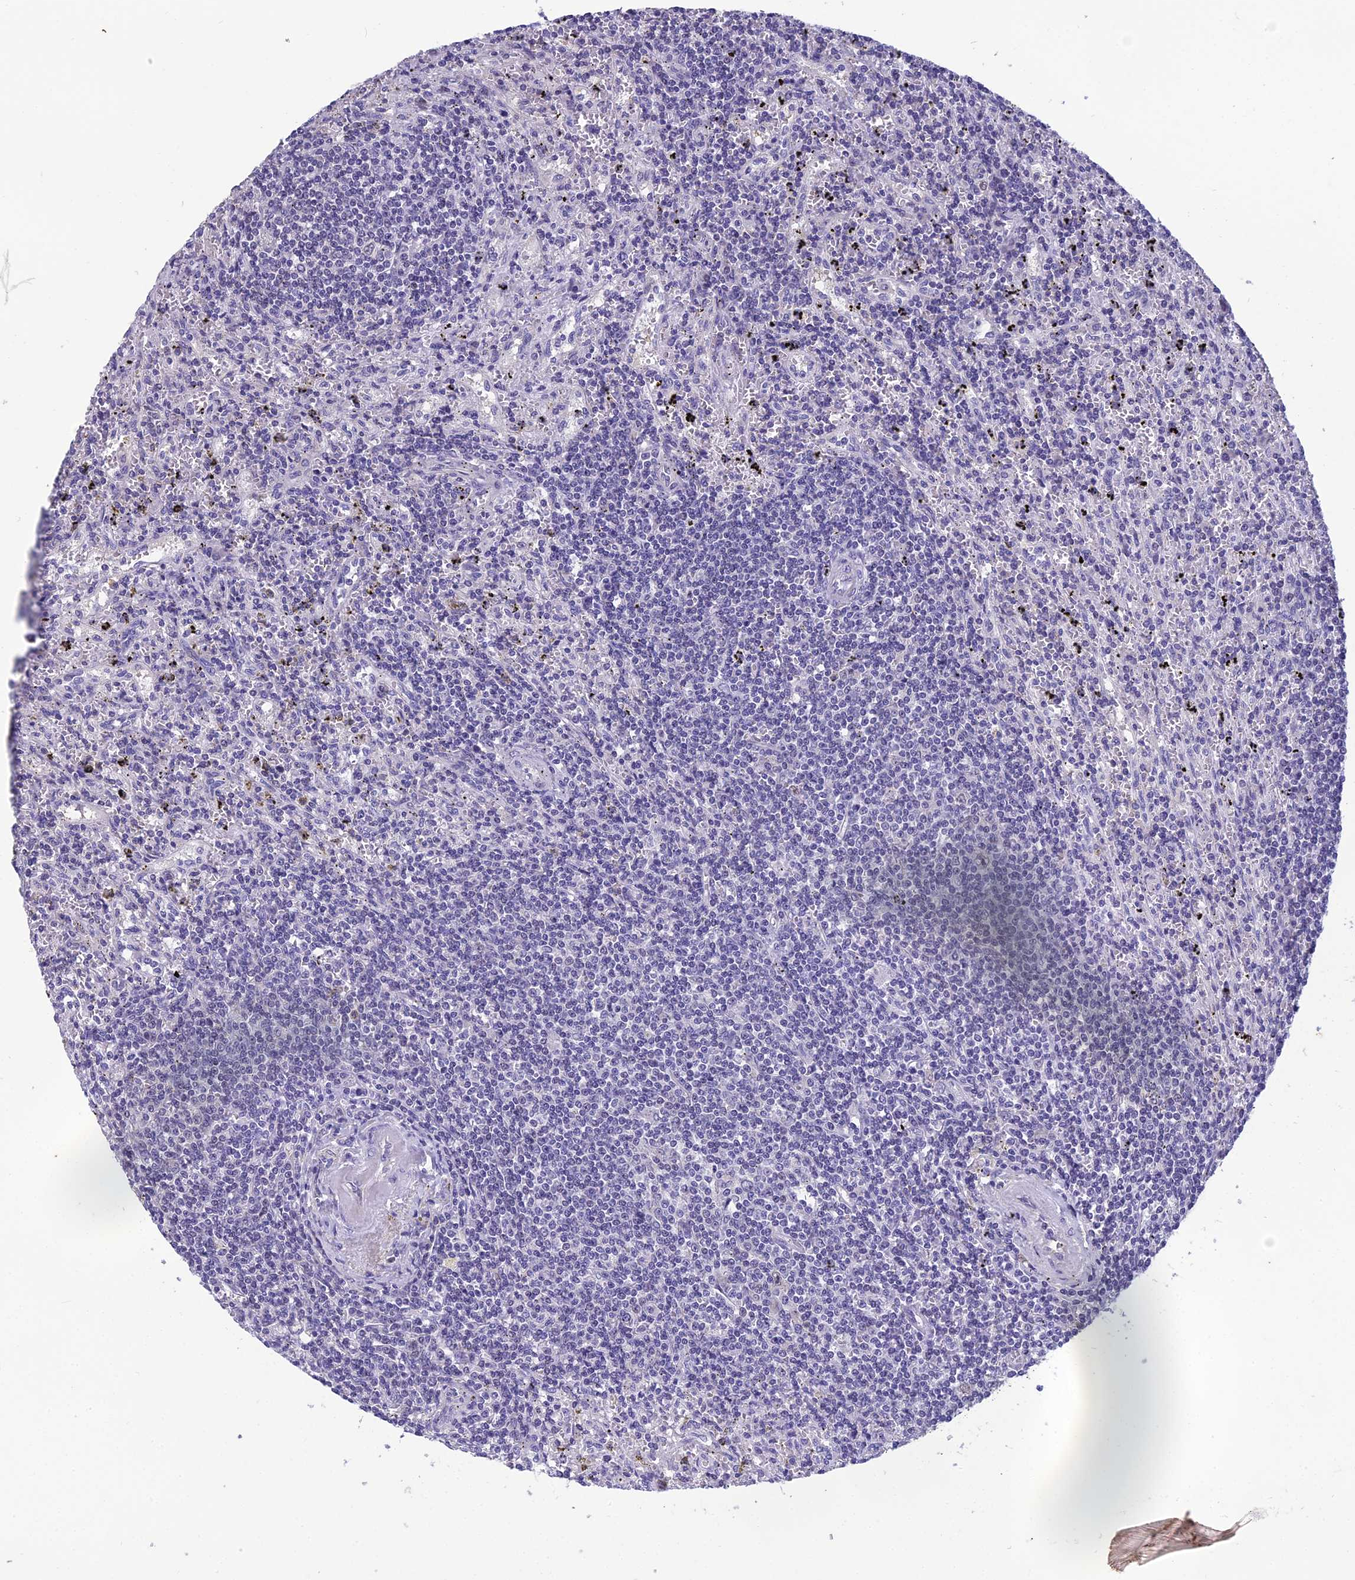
{"staining": {"intensity": "negative", "quantity": "none", "location": "none"}, "tissue": "lymphoma", "cell_type": "Tumor cells", "image_type": "cancer", "snomed": [{"axis": "morphology", "description": "Malignant lymphoma, non-Hodgkin's type, Low grade"}, {"axis": "topography", "description": "Spleen"}], "caption": "The immunohistochemistry micrograph has no significant positivity in tumor cells of low-grade malignant lymphoma, non-Hodgkin's type tissue.", "gene": "GRWD1", "patient": {"sex": "male", "age": 76}}